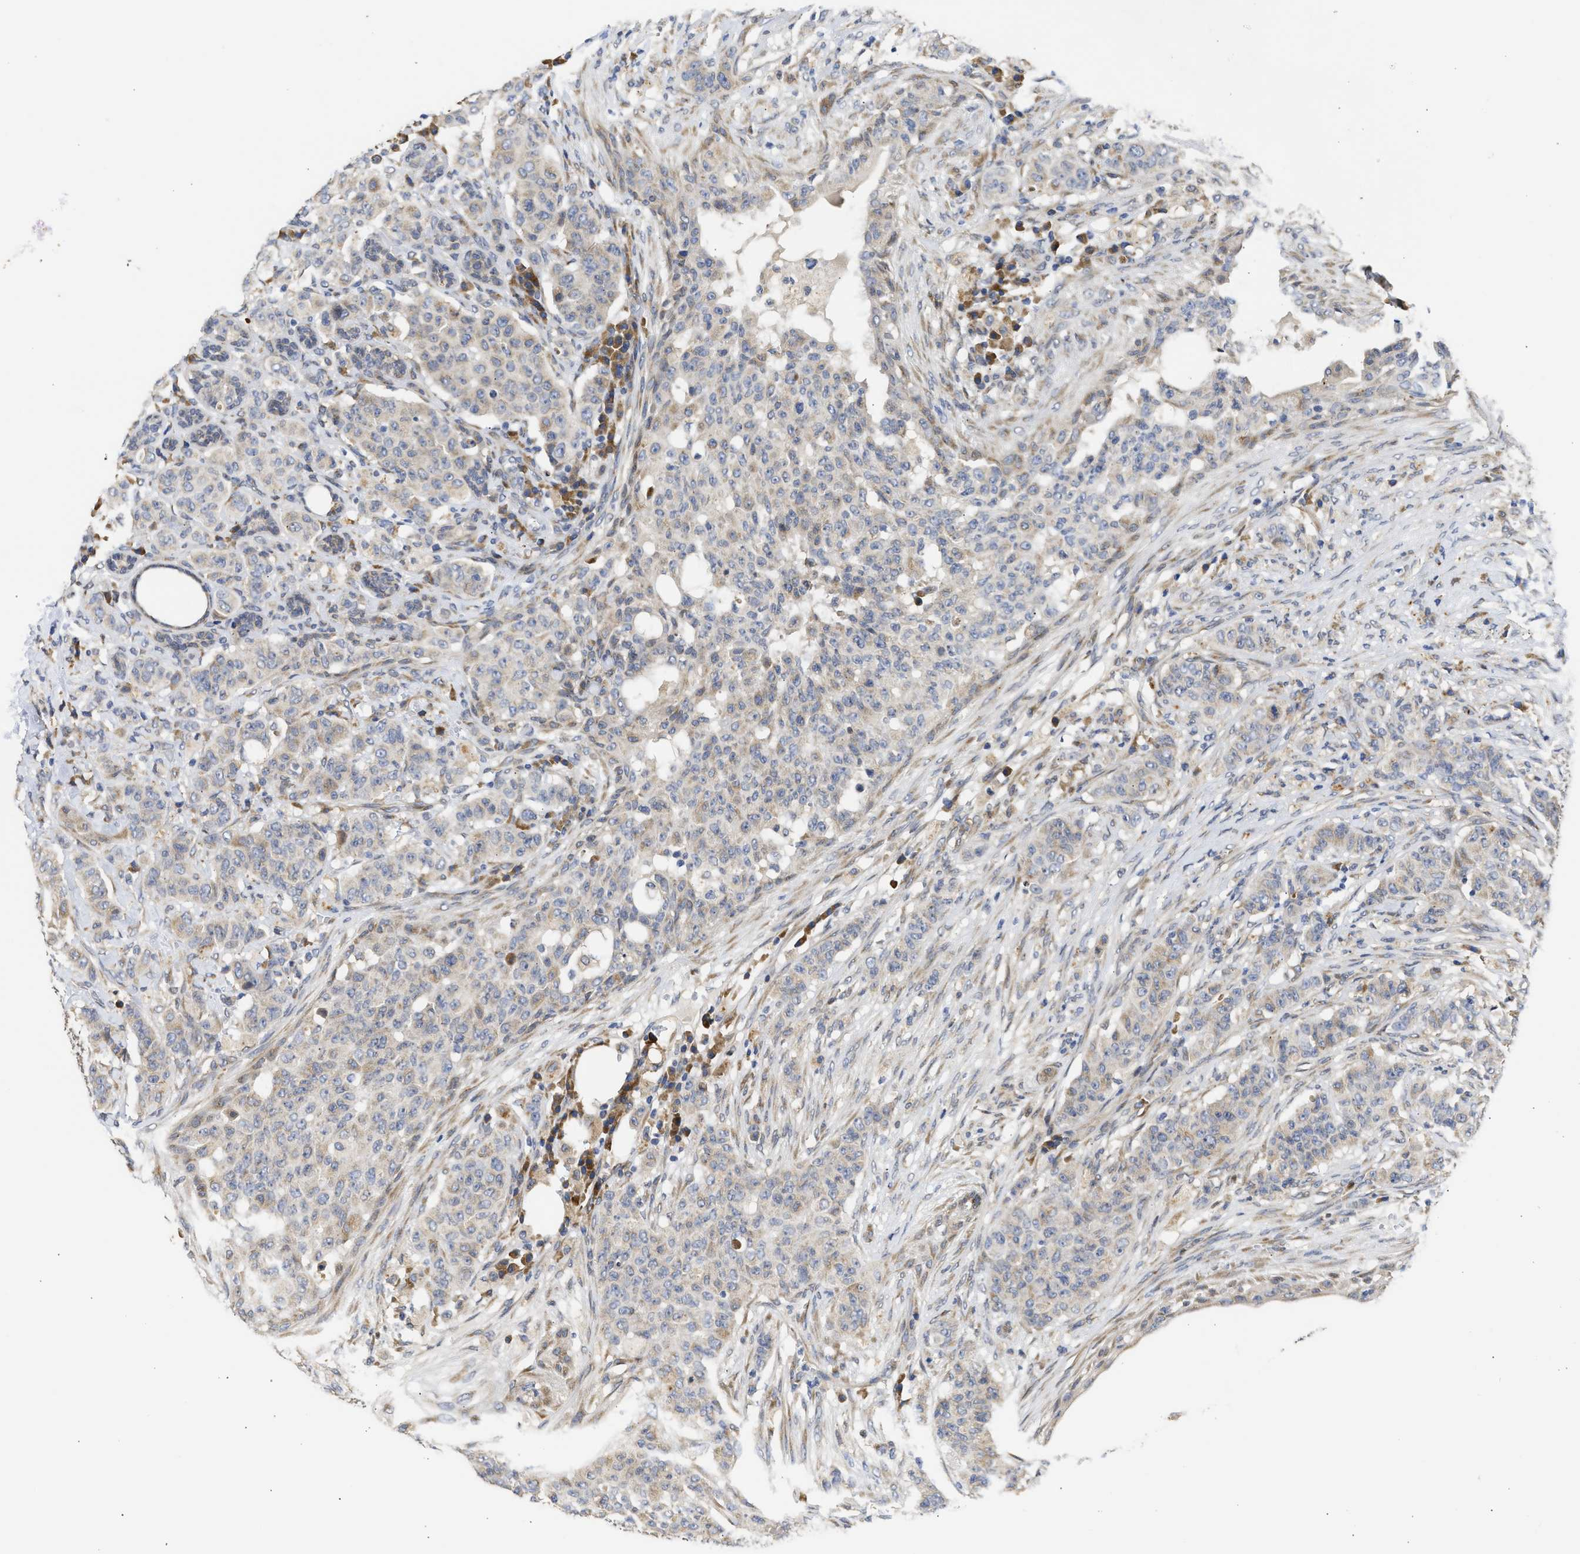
{"staining": {"intensity": "weak", "quantity": ">75%", "location": "cytoplasmic/membranous"}, "tissue": "breast cancer", "cell_type": "Tumor cells", "image_type": "cancer", "snomed": [{"axis": "morphology", "description": "Normal tissue, NOS"}, {"axis": "morphology", "description": "Duct carcinoma"}, {"axis": "topography", "description": "Breast"}], "caption": "Immunohistochemistry (IHC) of breast cancer (infiltrating ductal carcinoma) shows low levels of weak cytoplasmic/membranous expression in approximately >75% of tumor cells. (DAB = brown stain, brightfield microscopy at high magnification).", "gene": "TMED1", "patient": {"sex": "female", "age": 40}}